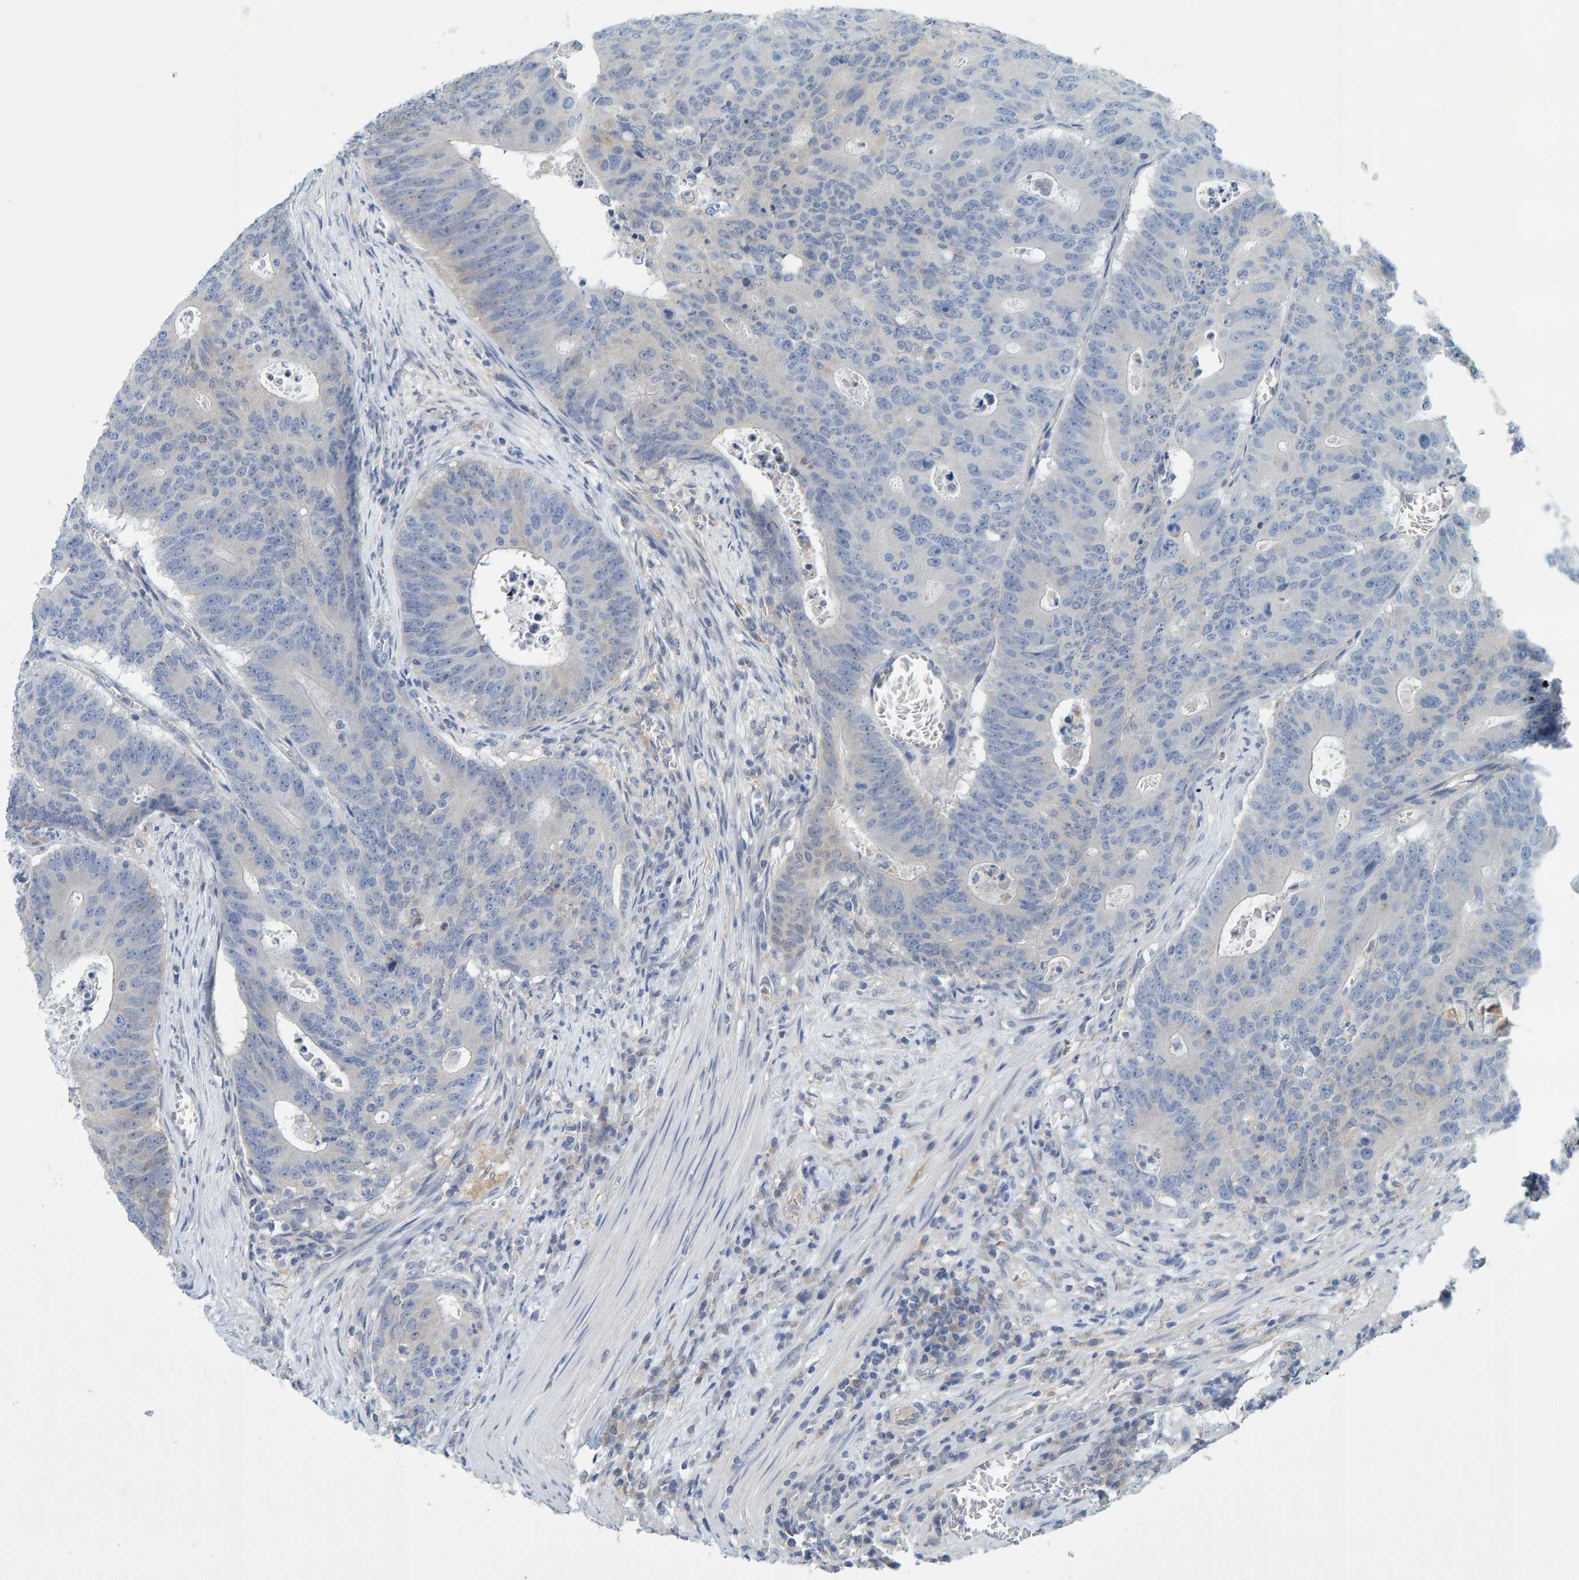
{"staining": {"intensity": "negative", "quantity": "none", "location": "none"}, "tissue": "colorectal cancer", "cell_type": "Tumor cells", "image_type": "cancer", "snomed": [{"axis": "morphology", "description": "Adenocarcinoma, NOS"}, {"axis": "topography", "description": "Colon"}], "caption": "The micrograph shows no significant staining in tumor cells of adenocarcinoma (colorectal). Nuclei are stained in blue.", "gene": "ALAD", "patient": {"sex": "male", "age": 87}}